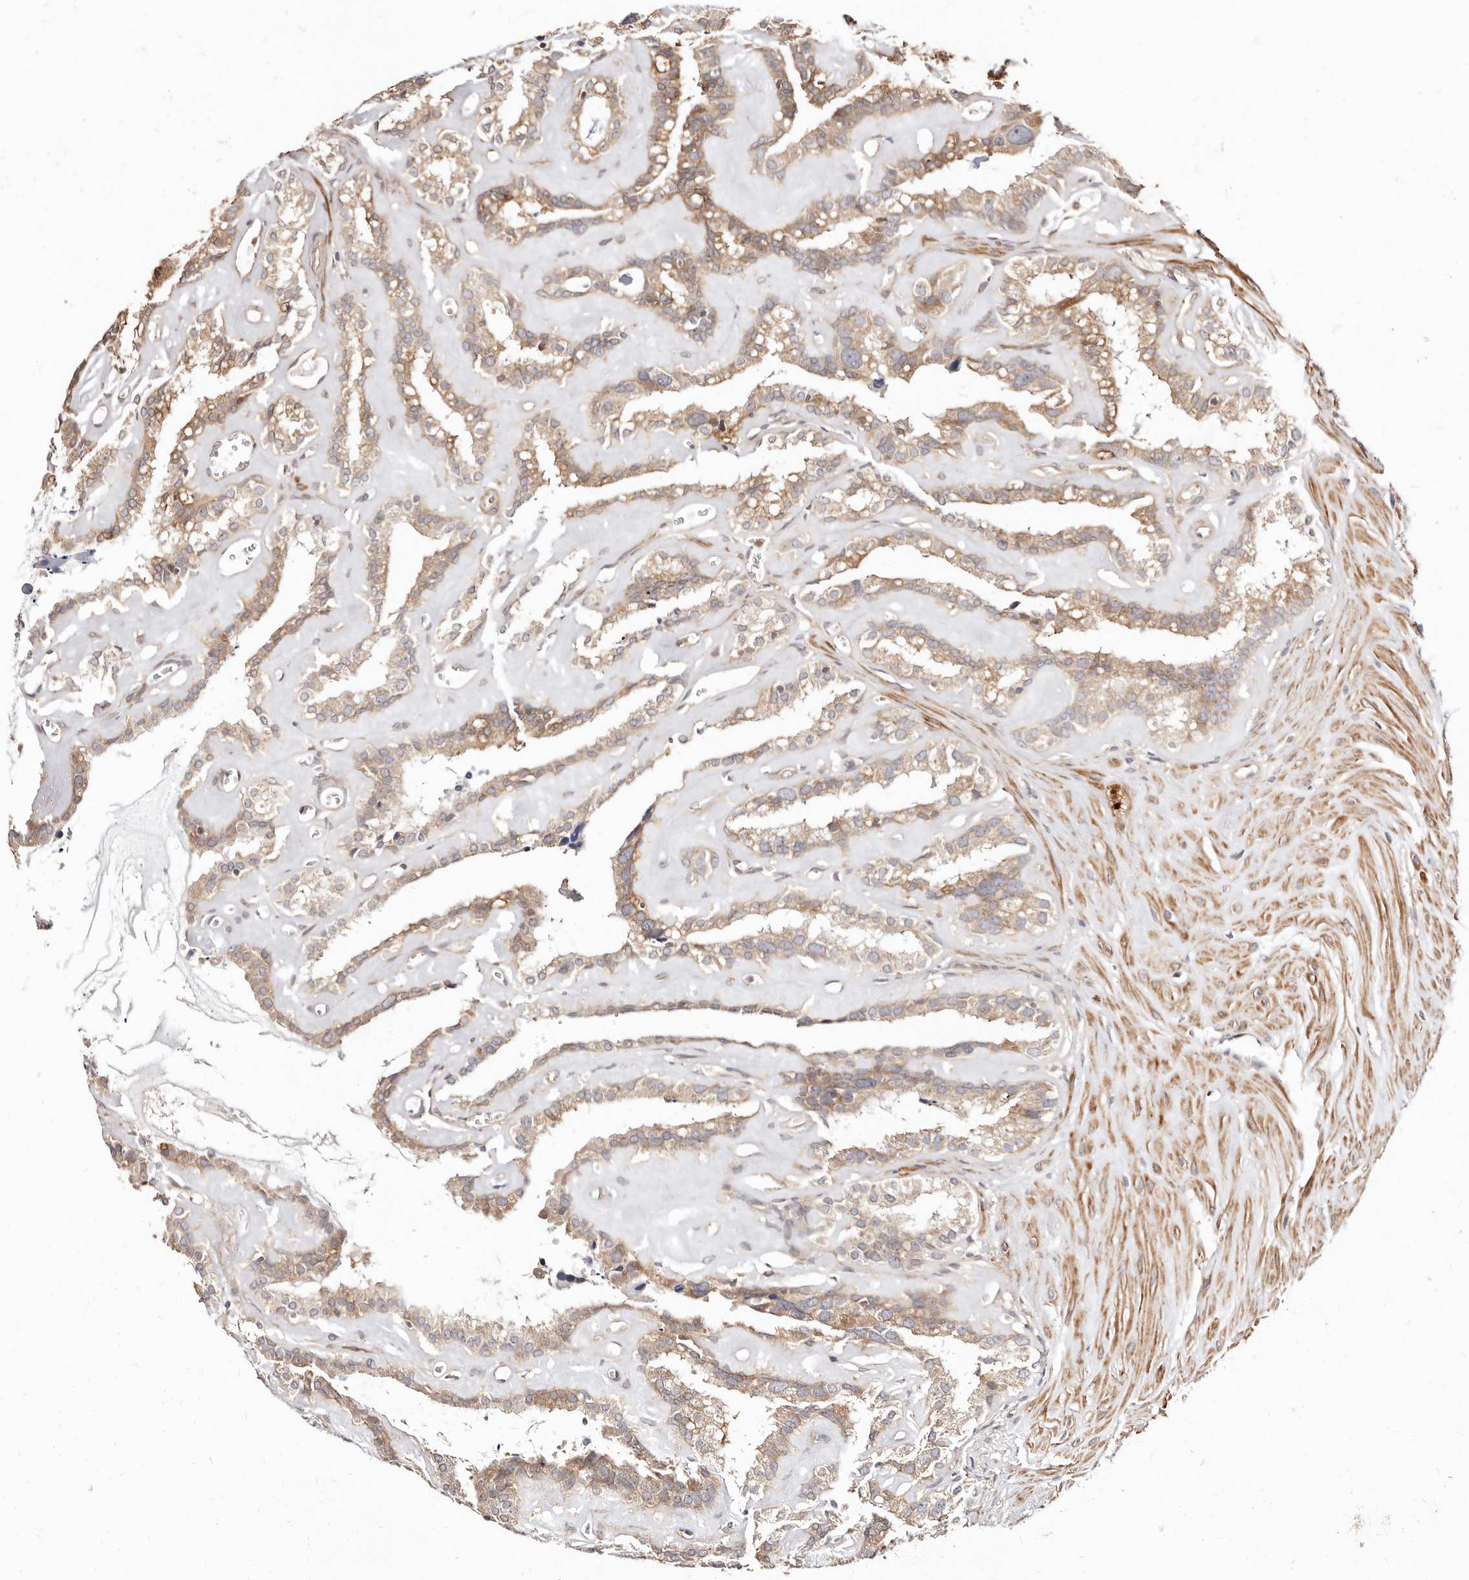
{"staining": {"intensity": "moderate", "quantity": ">75%", "location": "cytoplasmic/membranous"}, "tissue": "seminal vesicle", "cell_type": "Glandular cells", "image_type": "normal", "snomed": [{"axis": "morphology", "description": "Normal tissue, NOS"}, {"axis": "topography", "description": "Prostate"}, {"axis": "topography", "description": "Seminal veicle"}], "caption": "A medium amount of moderate cytoplasmic/membranous expression is seen in approximately >75% of glandular cells in normal seminal vesicle.", "gene": "MAPK1", "patient": {"sex": "male", "age": 59}}